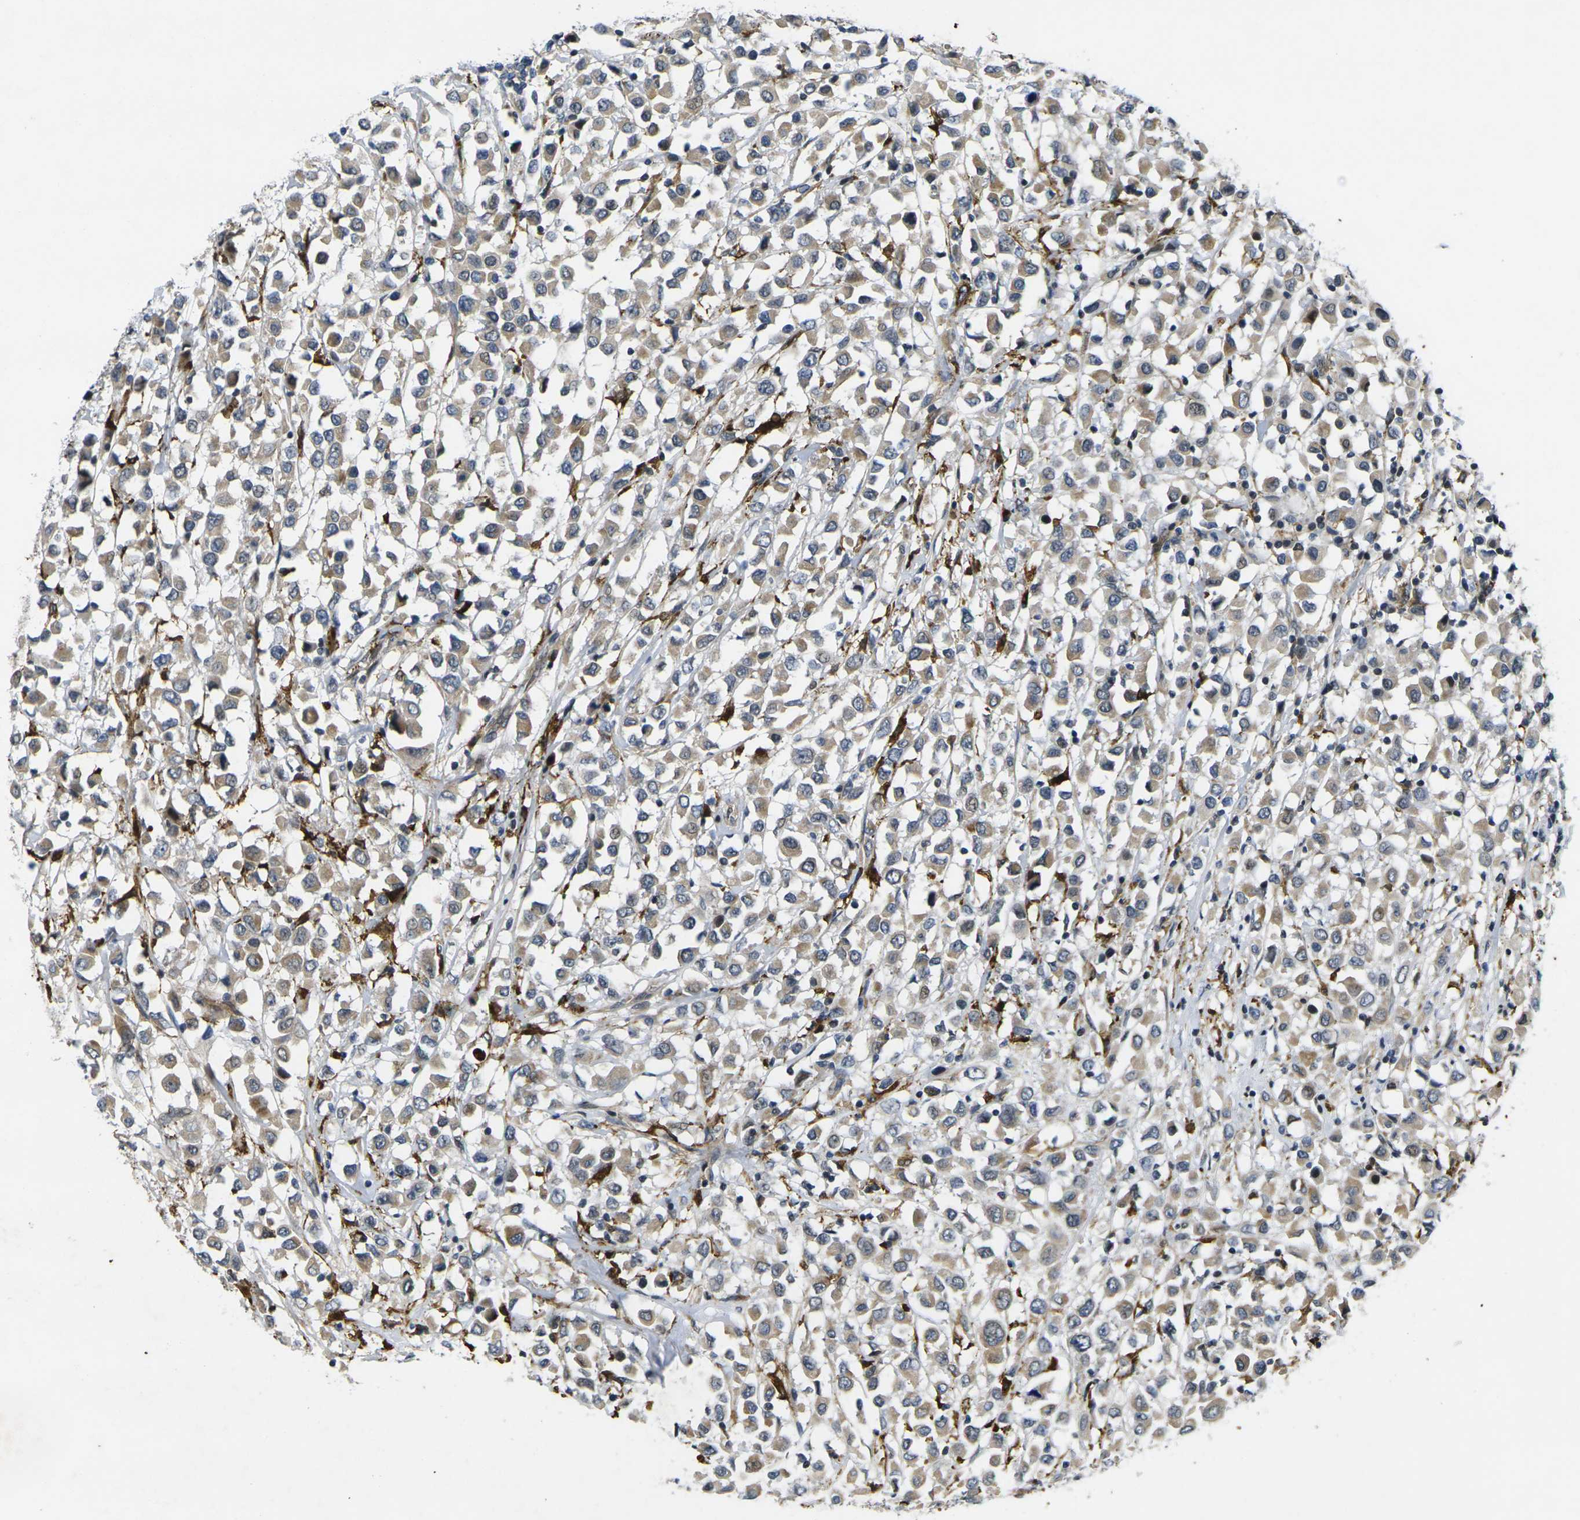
{"staining": {"intensity": "weak", "quantity": ">75%", "location": "cytoplasmic/membranous"}, "tissue": "breast cancer", "cell_type": "Tumor cells", "image_type": "cancer", "snomed": [{"axis": "morphology", "description": "Duct carcinoma"}, {"axis": "topography", "description": "Breast"}], "caption": "IHC photomicrograph of breast cancer (invasive ductal carcinoma) stained for a protein (brown), which reveals low levels of weak cytoplasmic/membranous expression in approximately >75% of tumor cells.", "gene": "ROBO2", "patient": {"sex": "female", "age": 61}}